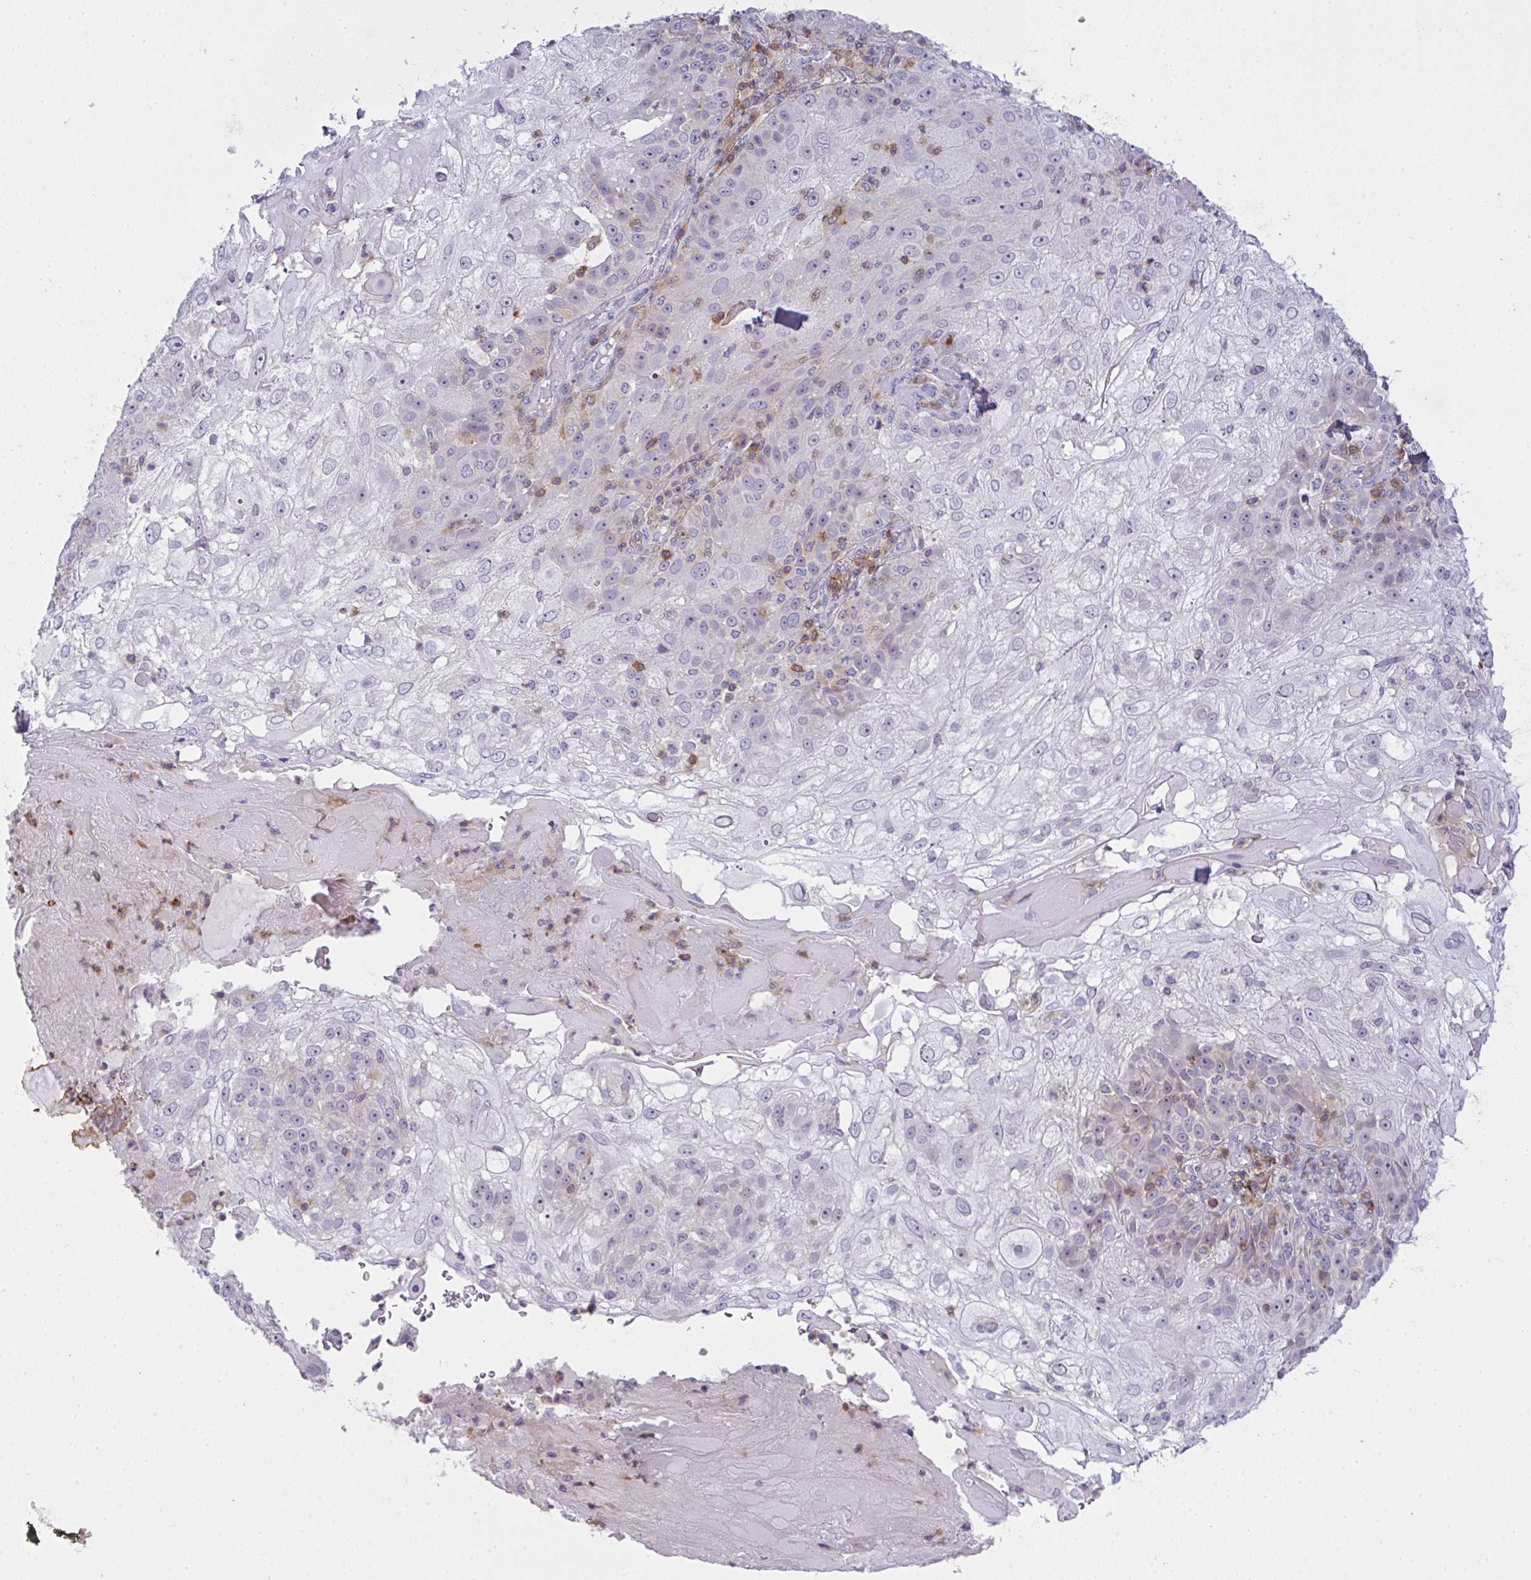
{"staining": {"intensity": "negative", "quantity": "none", "location": "none"}, "tissue": "skin cancer", "cell_type": "Tumor cells", "image_type": "cancer", "snomed": [{"axis": "morphology", "description": "Normal tissue, NOS"}, {"axis": "morphology", "description": "Squamous cell carcinoma, NOS"}, {"axis": "topography", "description": "Skin"}], "caption": "There is no significant staining in tumor cells of skin cancer.", "gene": "CD80", "patient": {"sex": "female", "age": 83}}